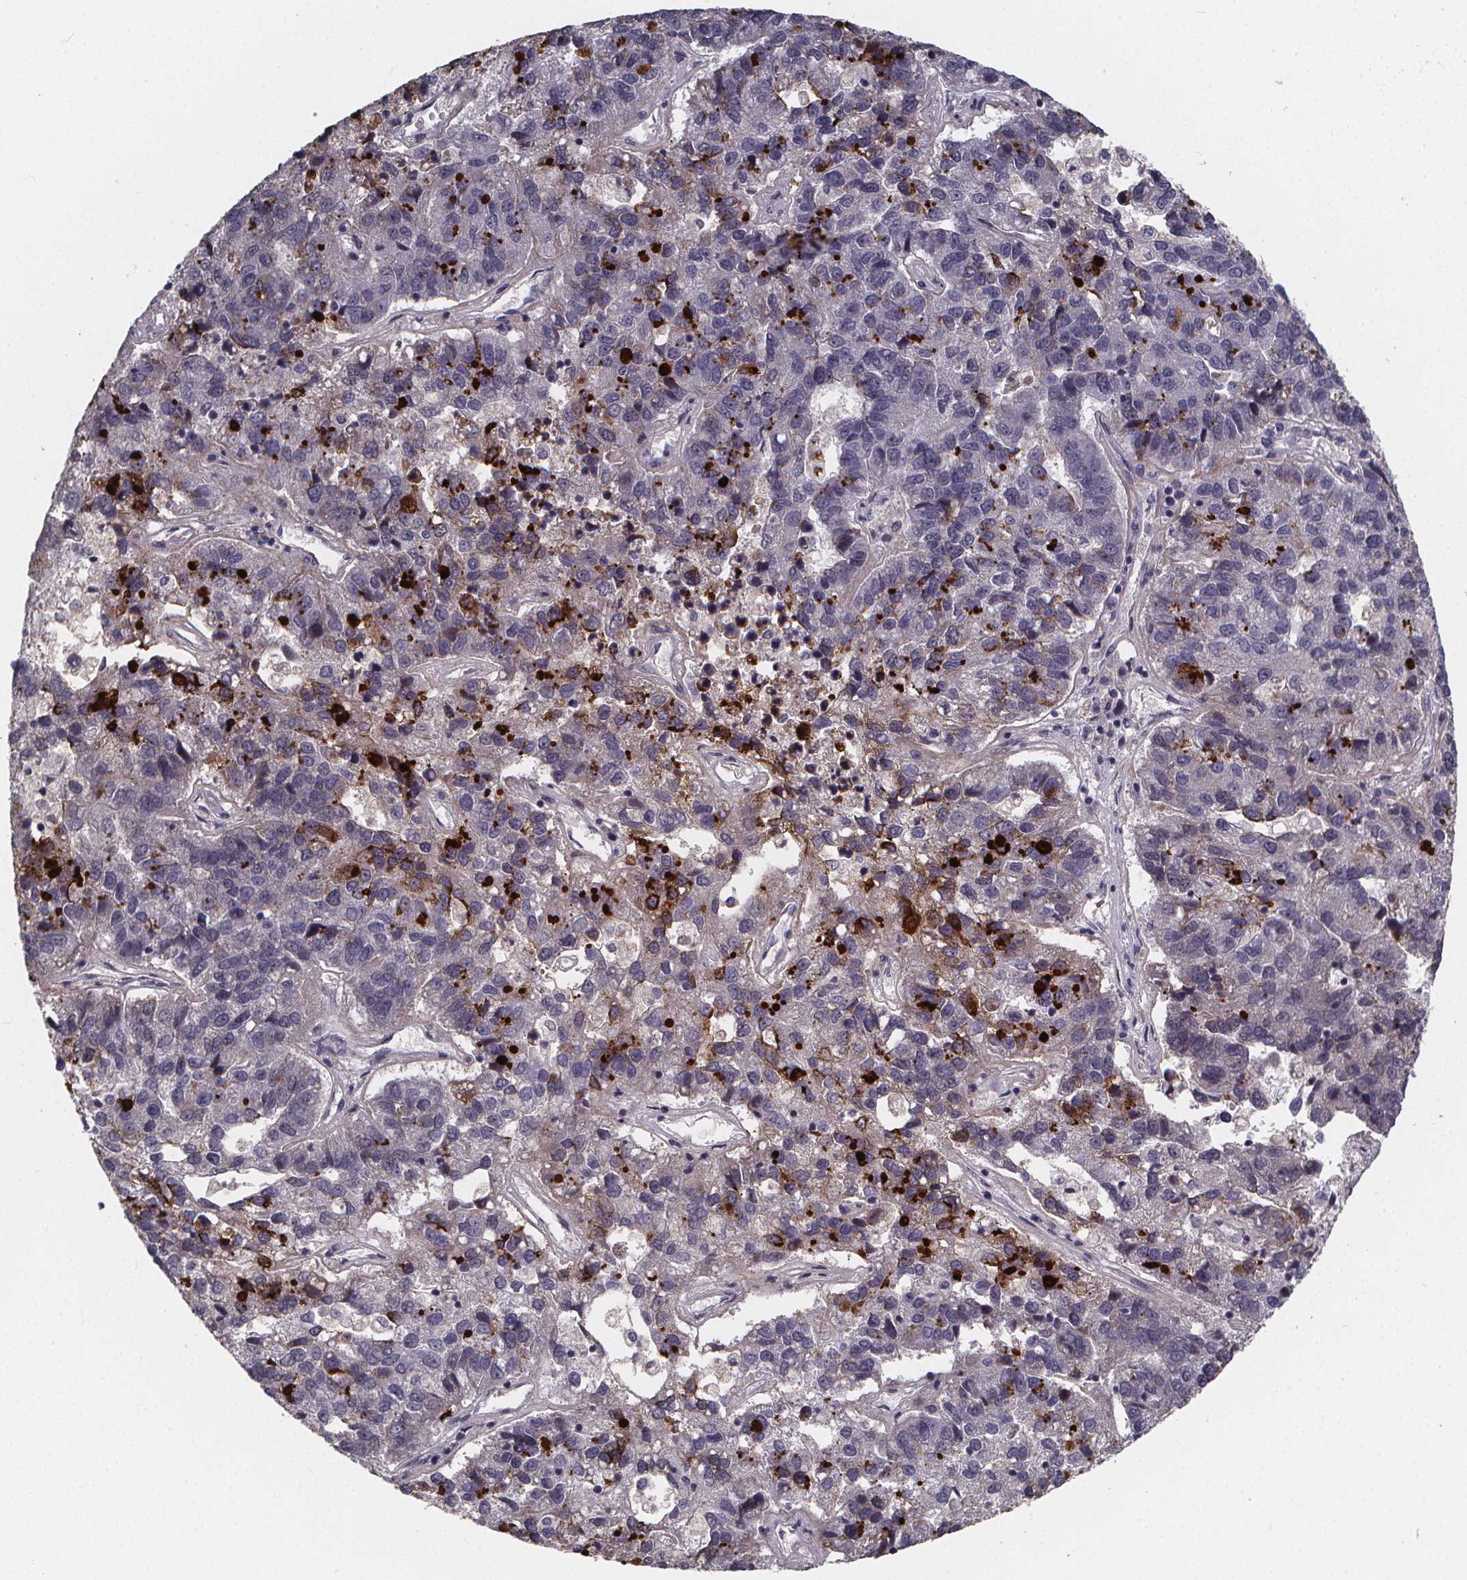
{"staining": {"intensity": "strong", "quantity": "<25%", "location": "cytoplasmic/membranous"}, "tissue": "pancreatic cancer", "cell_type": "Tumor cells", "image_type": "cancer", "snomed": [{"axis": "morphology", "description": "Adenocarcinoma, NOS"}, {"axis": "topography", "description": "Pancreas"}], "caption": "Pancreatic adenocarcinoma stained for a protein displays strong cytoplasmic/membranous positivity in tumor cells. (Stains: DAB (3,3'-diaminobenzidine) in brown, nuclei in blue, Microscopy: brightfield microscopy at high magnification).", "gene": "AGT", "patient": {"sex": "female", "age": 61}}